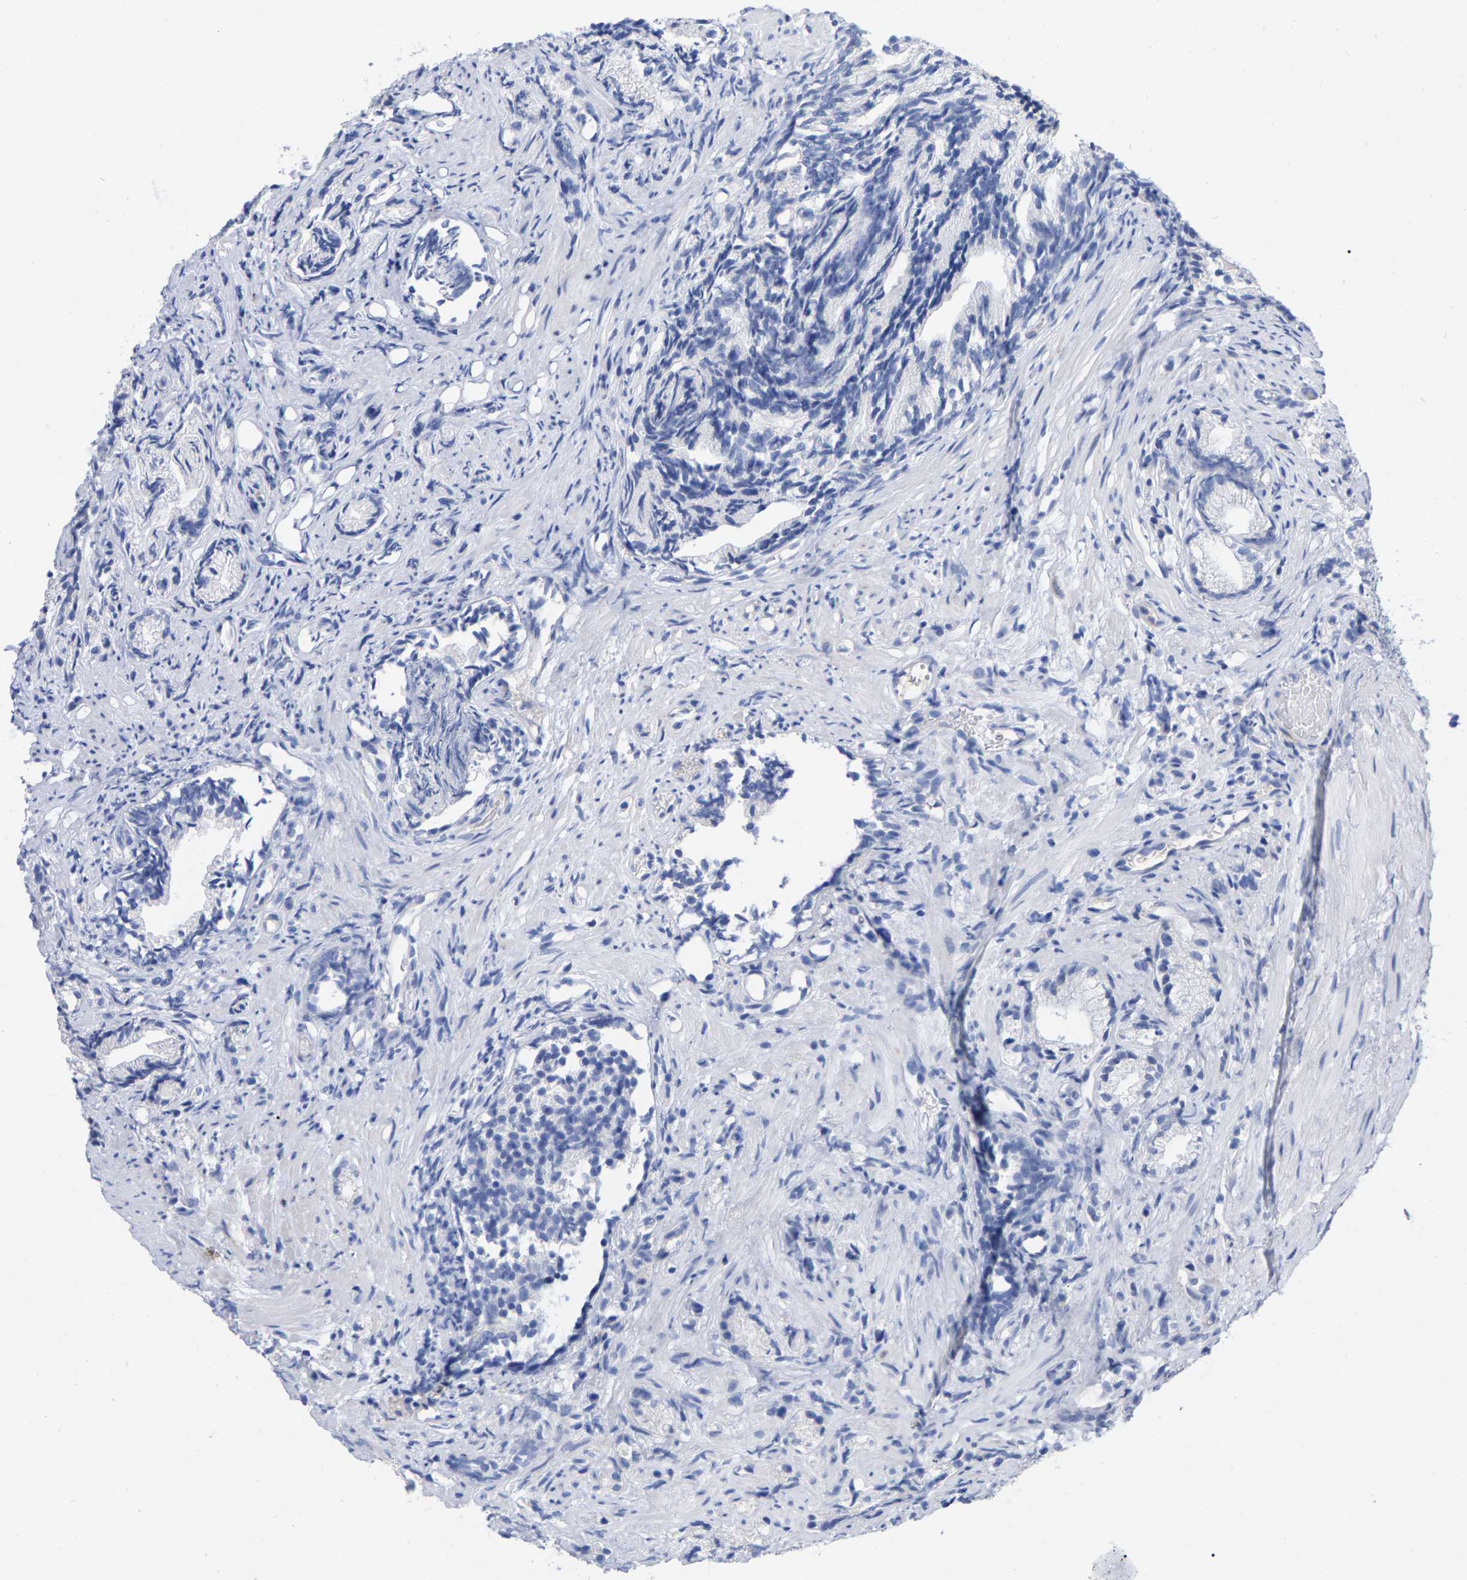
{"staining": {"intensity": "negative", "quantity": "none", "location": "none"}, "tissue": "prostate cancer", "cell_type": "Tumor cells", "image_type": "cancer", "snomed": [{"axis": "morphology", "description": "Adenocarcinoma, Low grade"}, {"axis": "topography", "description": "Prostate"}], "caption": "High power microscopy micrograph of an immunohistochemistry (IHC) photomicrograph of prostate adenocarcinoma (low-grade), revealing no significant positivity in tumor cells. The staining is performed using DAB (3,3'-diaminobenzidine) brown chromogen with nuclei counter-stained in using hematoxylin.", "gene": "HAPLN1", "patient": {"sex": "male", "age": 89}}